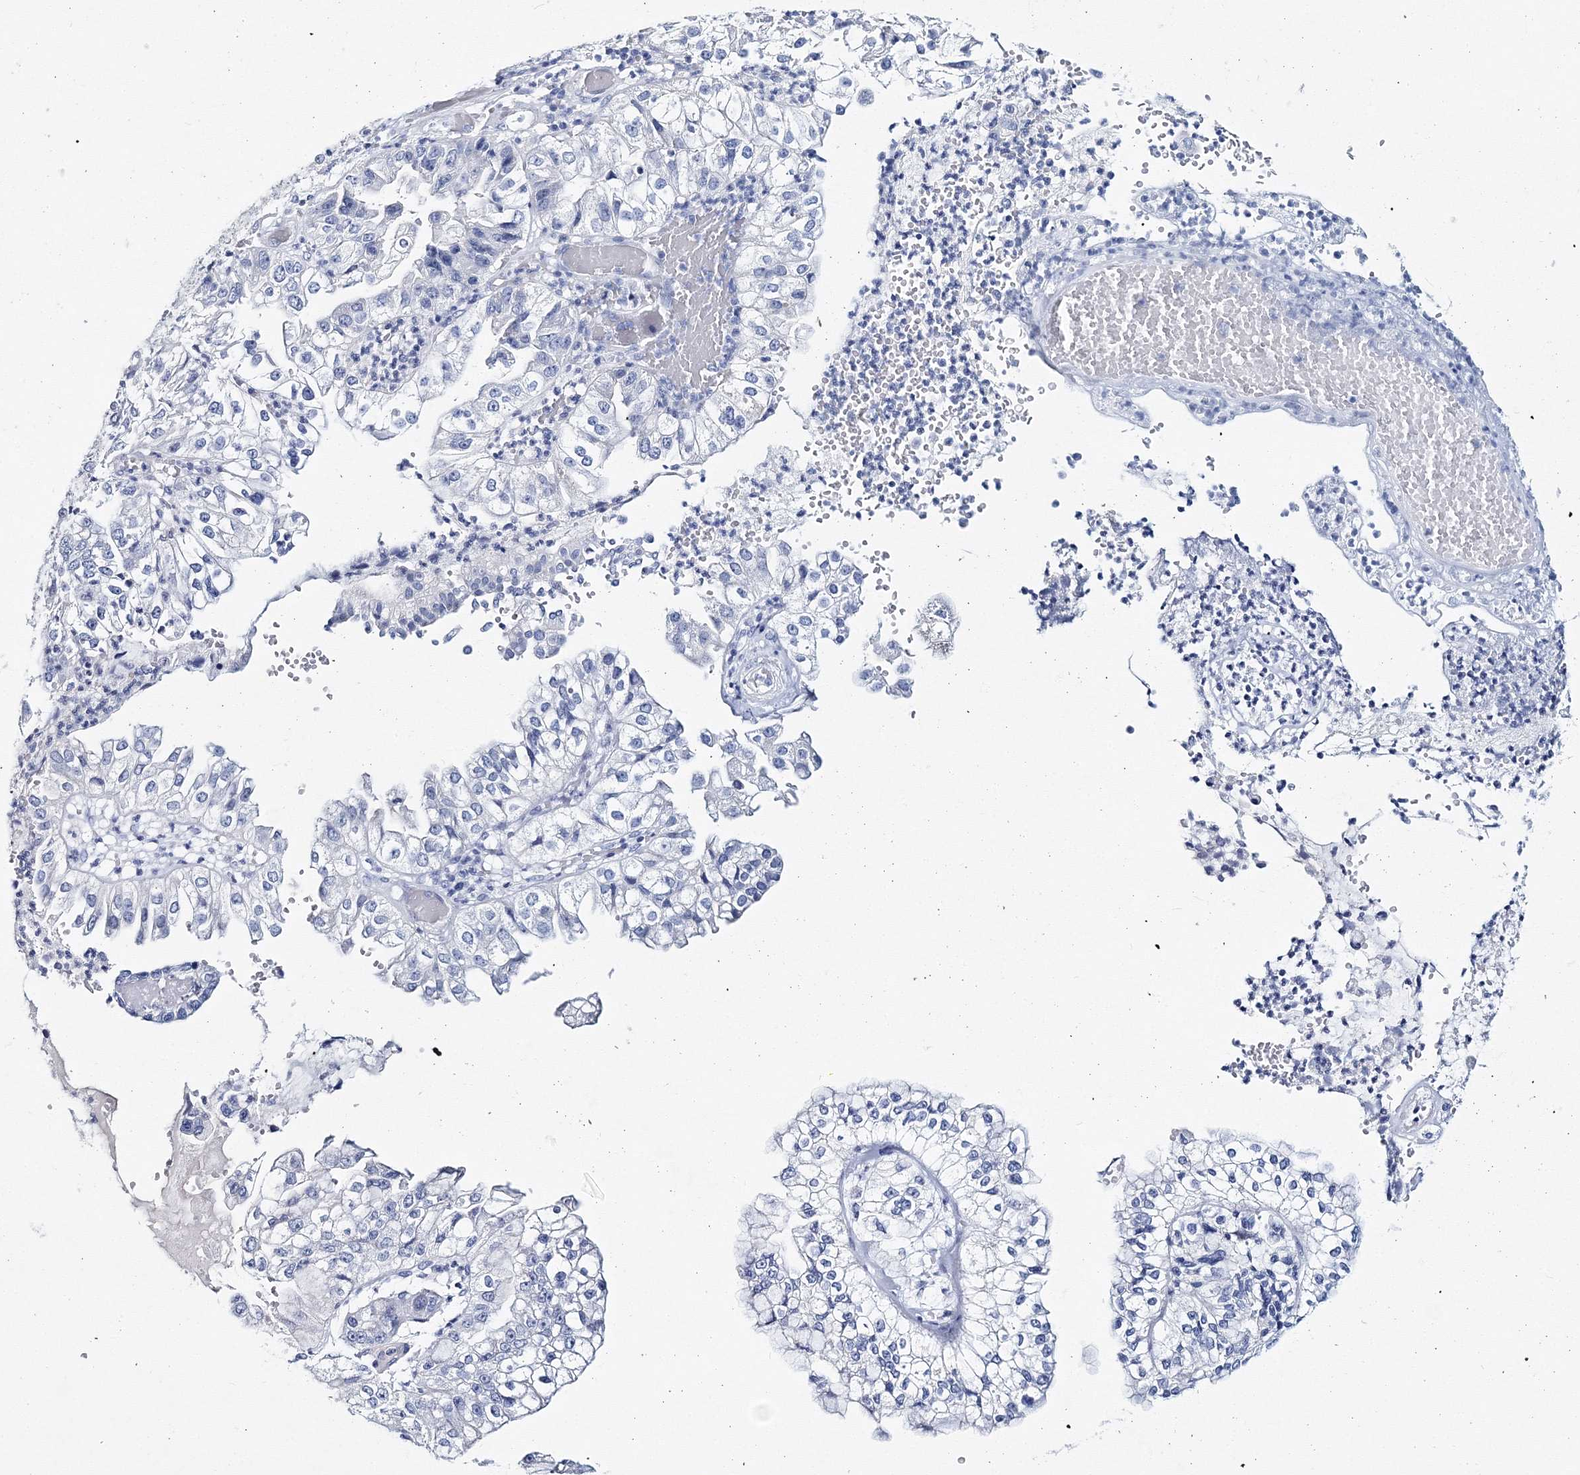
{"staining": {"intensity": "negative", "quantity": "none", "location": "none"}, "tissue": "liver cancer", "cell_type": "Tumor cells", "image_type": "cancer", "snomed": [{"axis": "morphology", "description": "Cholangiocarcinoma"}, {"axis": "topography", "description": "Liver"}], "caption": "This photomicrograph is of liver cancer stained with immunohistochemistry to label a protein in brown with the nuclei are counter-stained blue. There is no positivity in tumor cells.", "gene": "MYOZ2", "patient": {"sex": "female", "age": 79}}